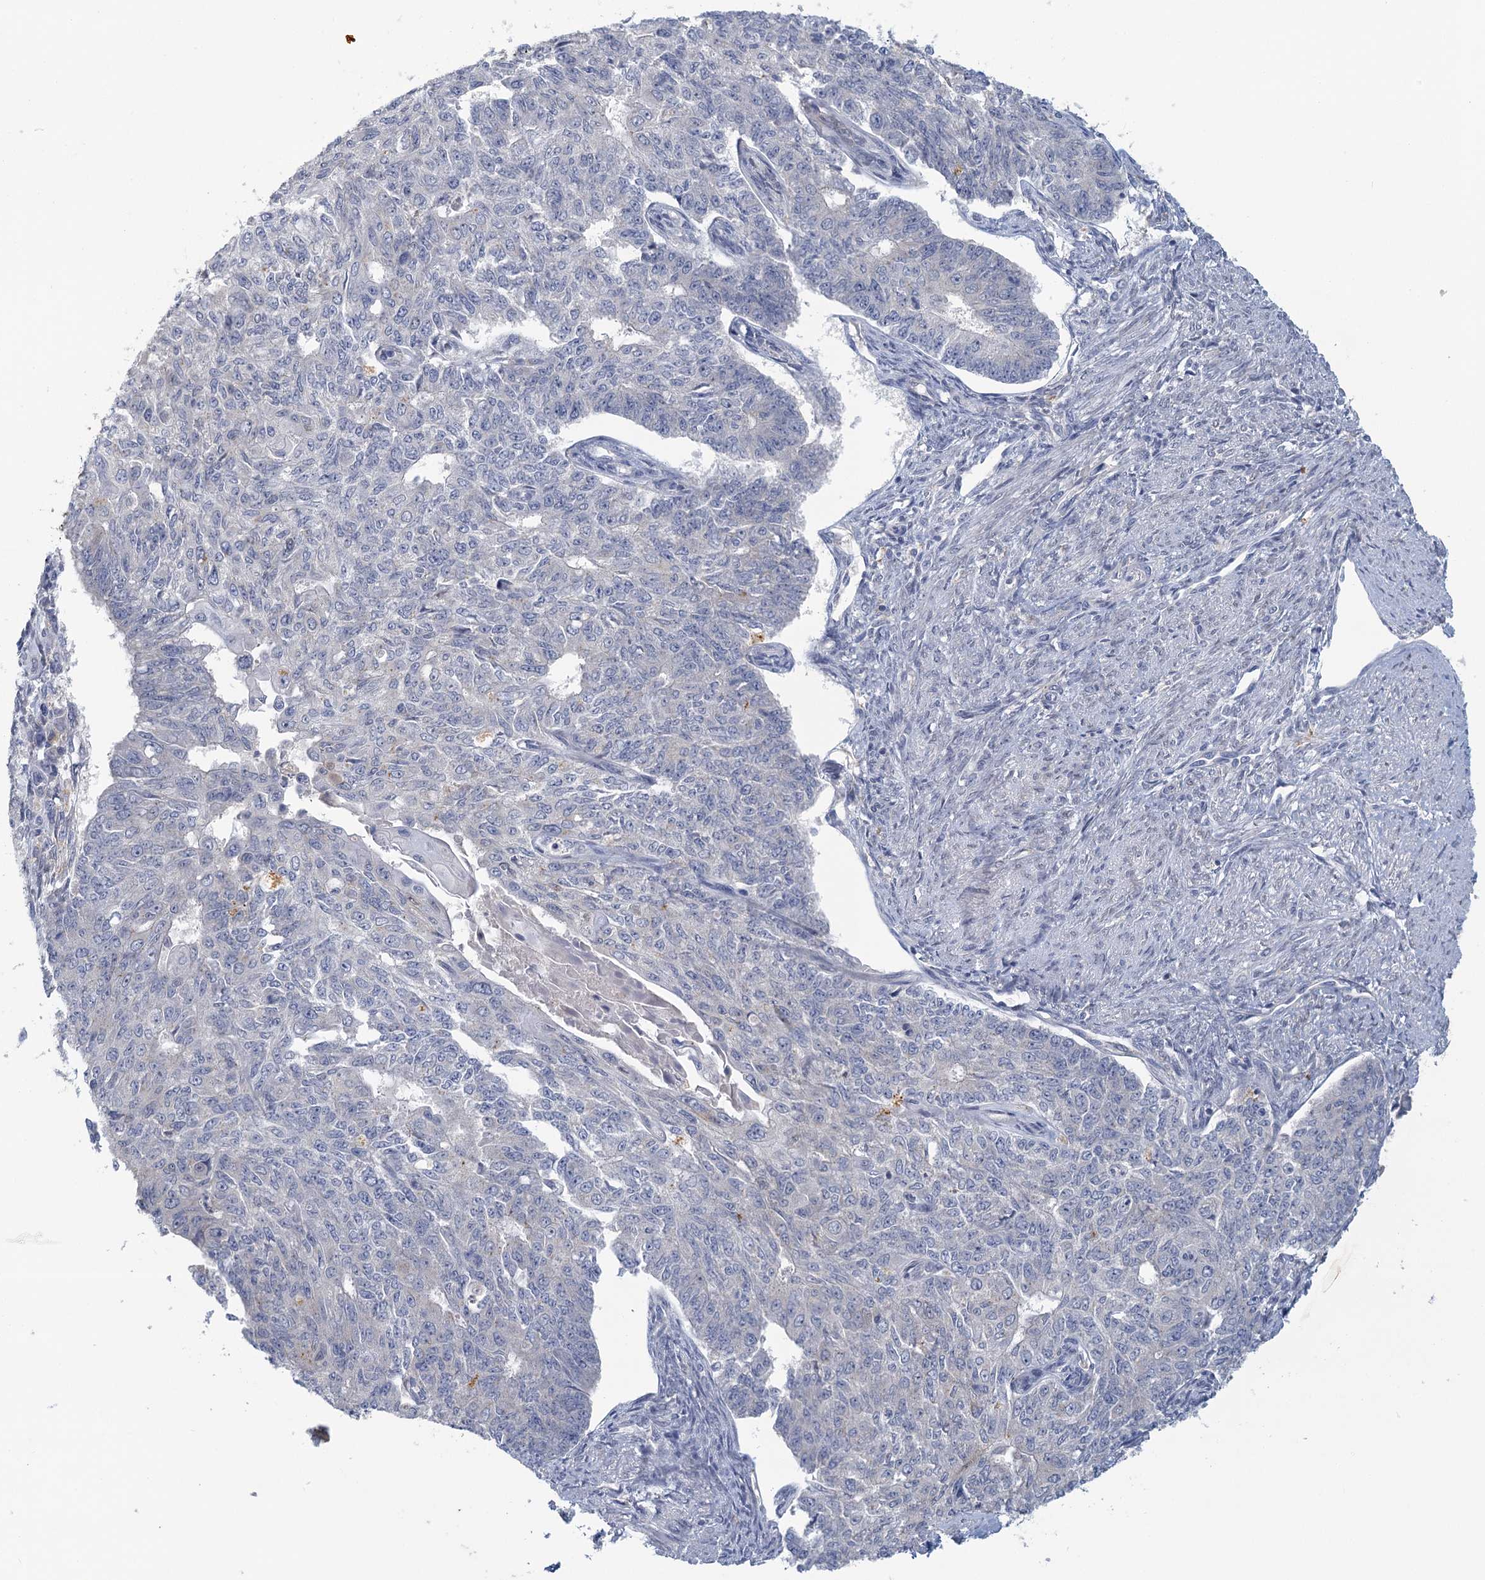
{"staining": {"intensity": "negative", "quantity": "none", "location": "none"}, "tissue": "endometrial cancer", "cell_type": "Tumor cells", "image_type": "cancer", "snomed": [{"axis": "morphology", "description": "Adenocarcinoma, NOS"}, {"axis": "topography", "description": "Endometrium"}], "caption": "Immunohistochemistry histopathology image of adenocarcinoma (endometrial) stained for a protein (brown), which shows no positivity in tumor cells.", "gene": "MYO7B", "patient": {"sex": "female", "age": 32}}